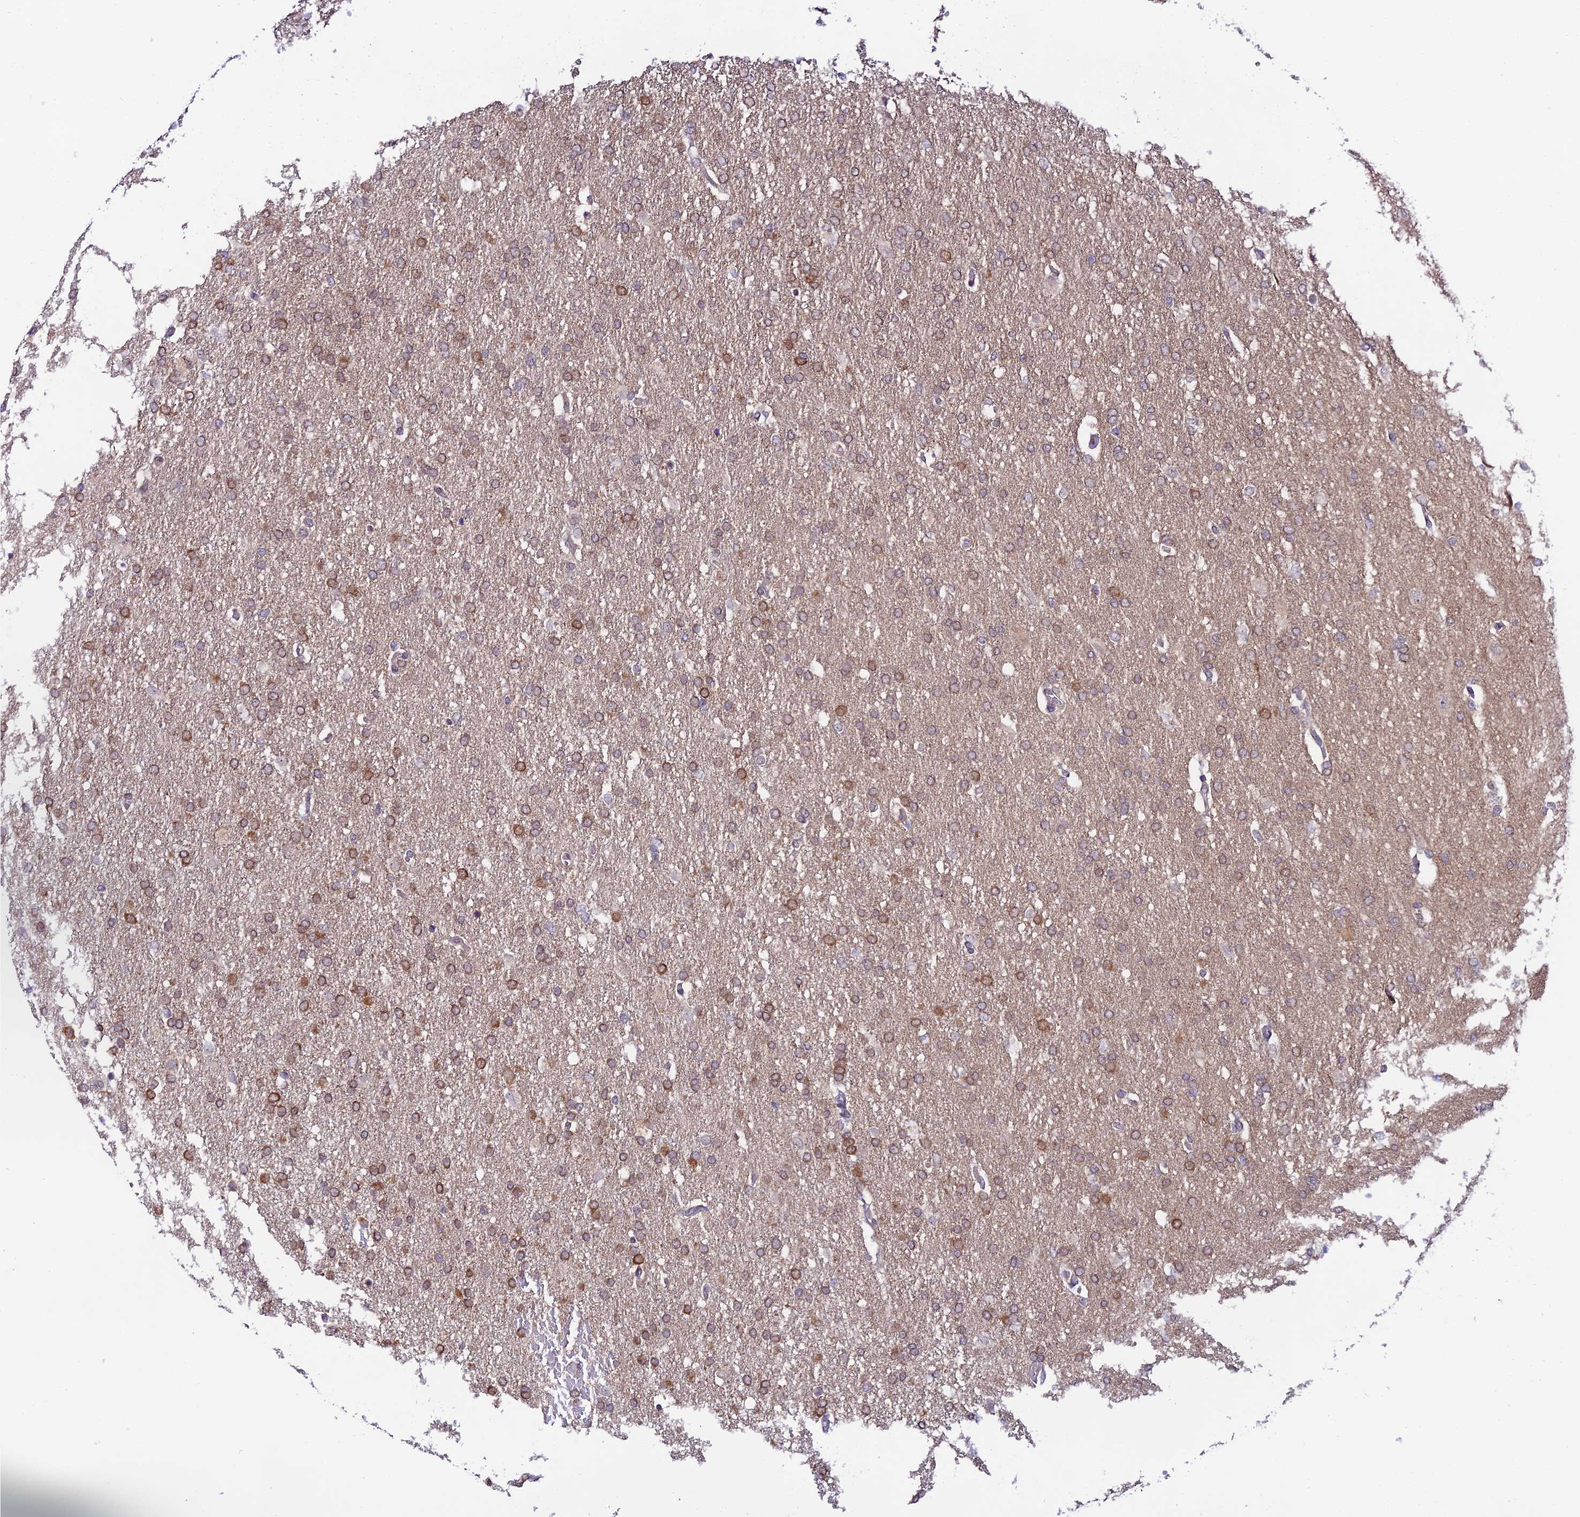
{"staining": {"intensity": "moderate", "quantity": "25%-75%", "location": "cytoplasmic/membranous"}, "tissue": "glioma", "cell_type": "Tumor cells", "image_type": "cancer", "snomed": [{"axis": "morphology", "description": "Glioma, malignant, High grade"}, {"axis": "topography", "description": "Brain"}], "caption": "IHC (DAB) staining of human malignant high-grade glioma shows moderate cytoplasmic/membranous protein positivity in approximately 25%-75% of tumor cells.", "gene": "TRIM40", "patient": {"sex": "male", "age": 72}}